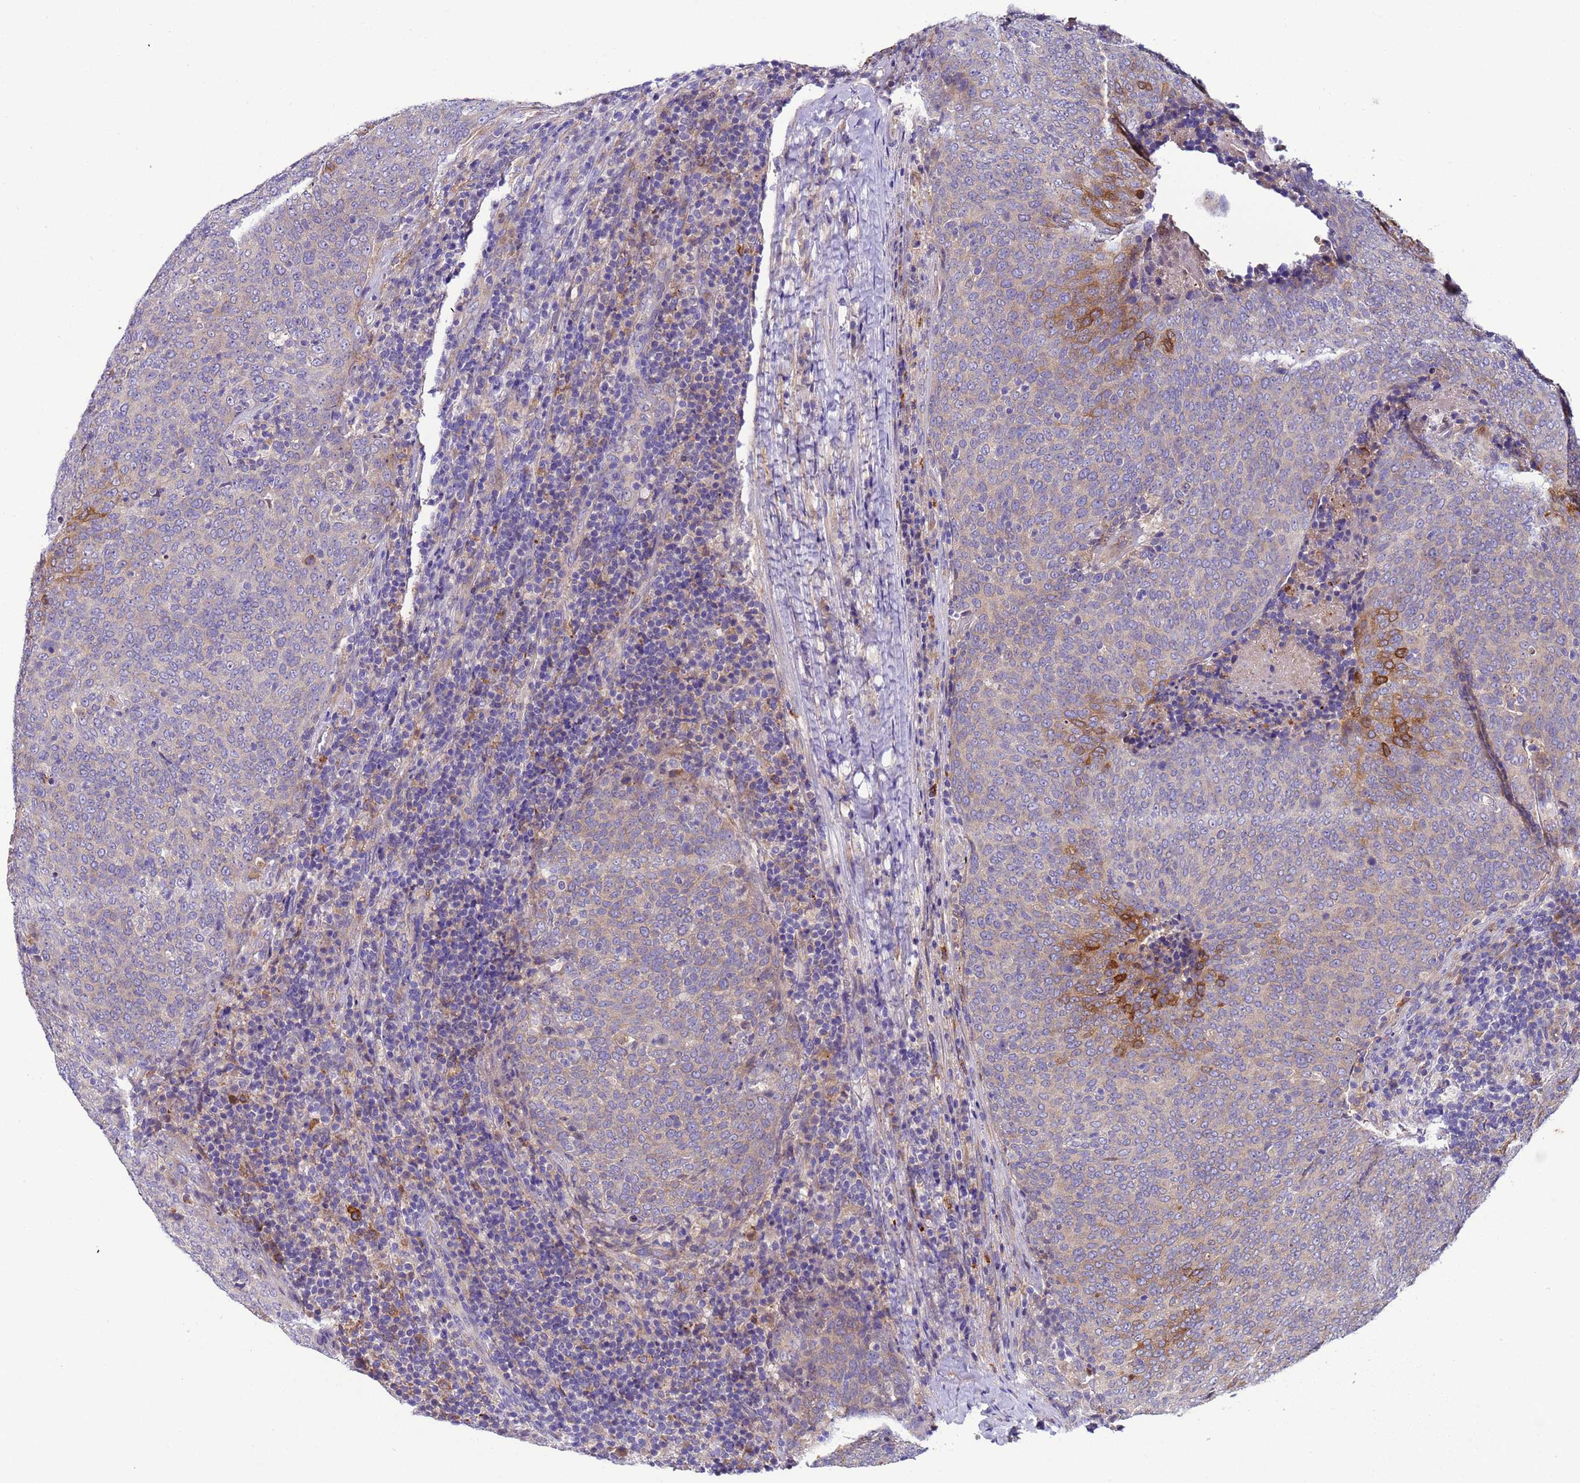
{"staining": {"intensity": "moderate", "quantity": "<25%", "location": "cytoplasmic/membranous"}, "tissue": "head and neck cancer", "cell_type": "Tumor cells", "image_type": "cancer", "snomed": [{"axis": "morphology", "description": "Squamous cell carcinoma, NOS"}, {"axis": "morphology", "description": "Squamous cell carcinoma, metastatic, NOS"}, {"axis": "topography", "description": "Lymph node"}, {"axis": "topography", "description": "Head-Neck"}], "caption": "Immunohistochemistry (IHC) image of neoplastic tissue: human head and neck cancer stained using IHC displays low levels of moderate protein expression localized specifically in the cytoplasmic/membranous of tumor cells, appearing as a cytoplasmic/membranous brown color.", "gene": "PAQR7", "patient": {"sex": "male", "age": 62}}